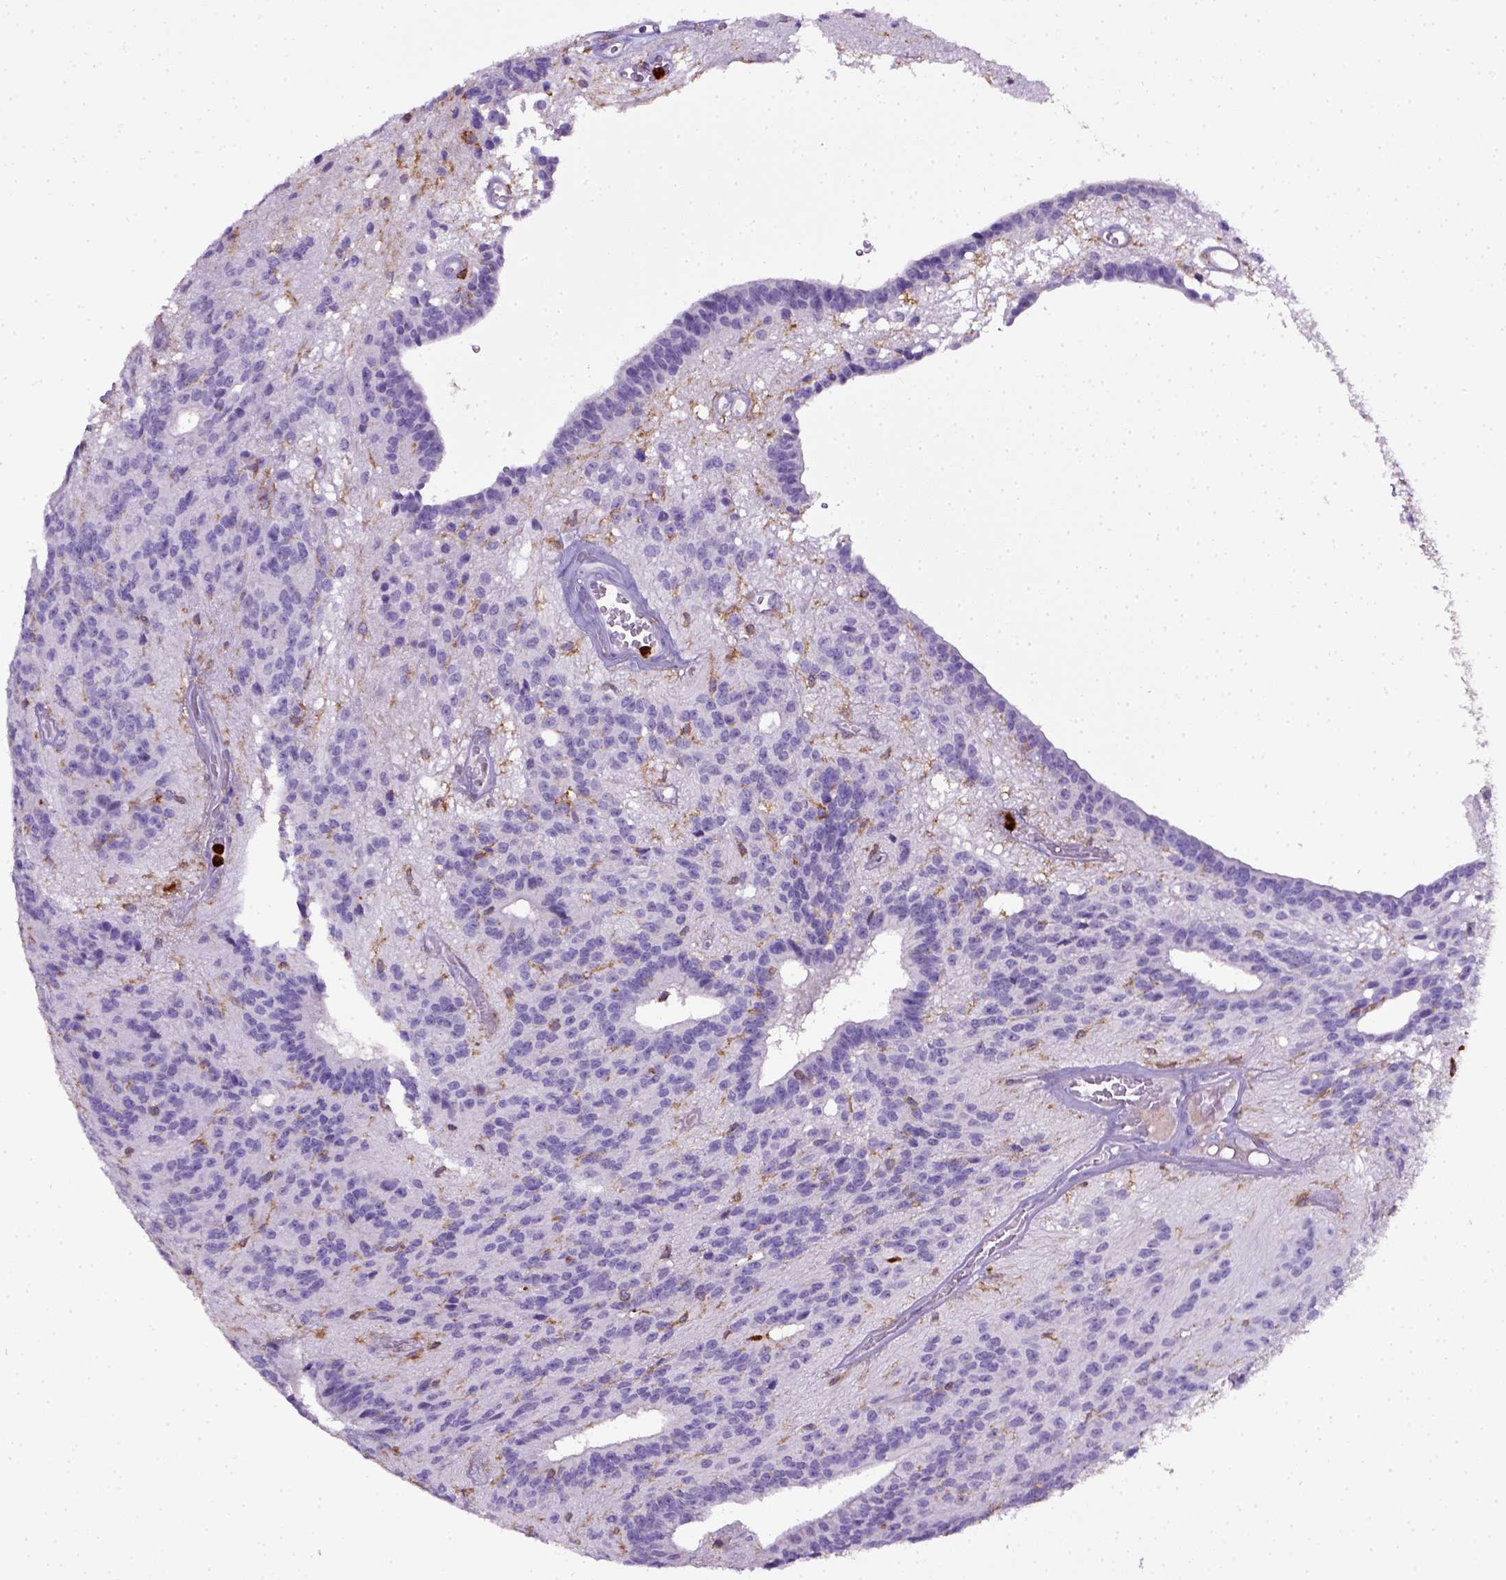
{"staining": {"intensity": "negative", "quantity": "none", "location": "none"}, "tissue": "glioma", "cell_type": "Tumor cells", "image_type": "cancer", "snomed": [{"axis": "morphology", "description": "Glioma, malignant, Low grade"}, {"axis": "topography", "description": "Brain"}], "caption": "Immunohistochemistry of low-grade glioma (malignant) displays no positivity in tumor cells.", "gene": "ITGAM", "patient": {"sex": "male", "age": 31}}